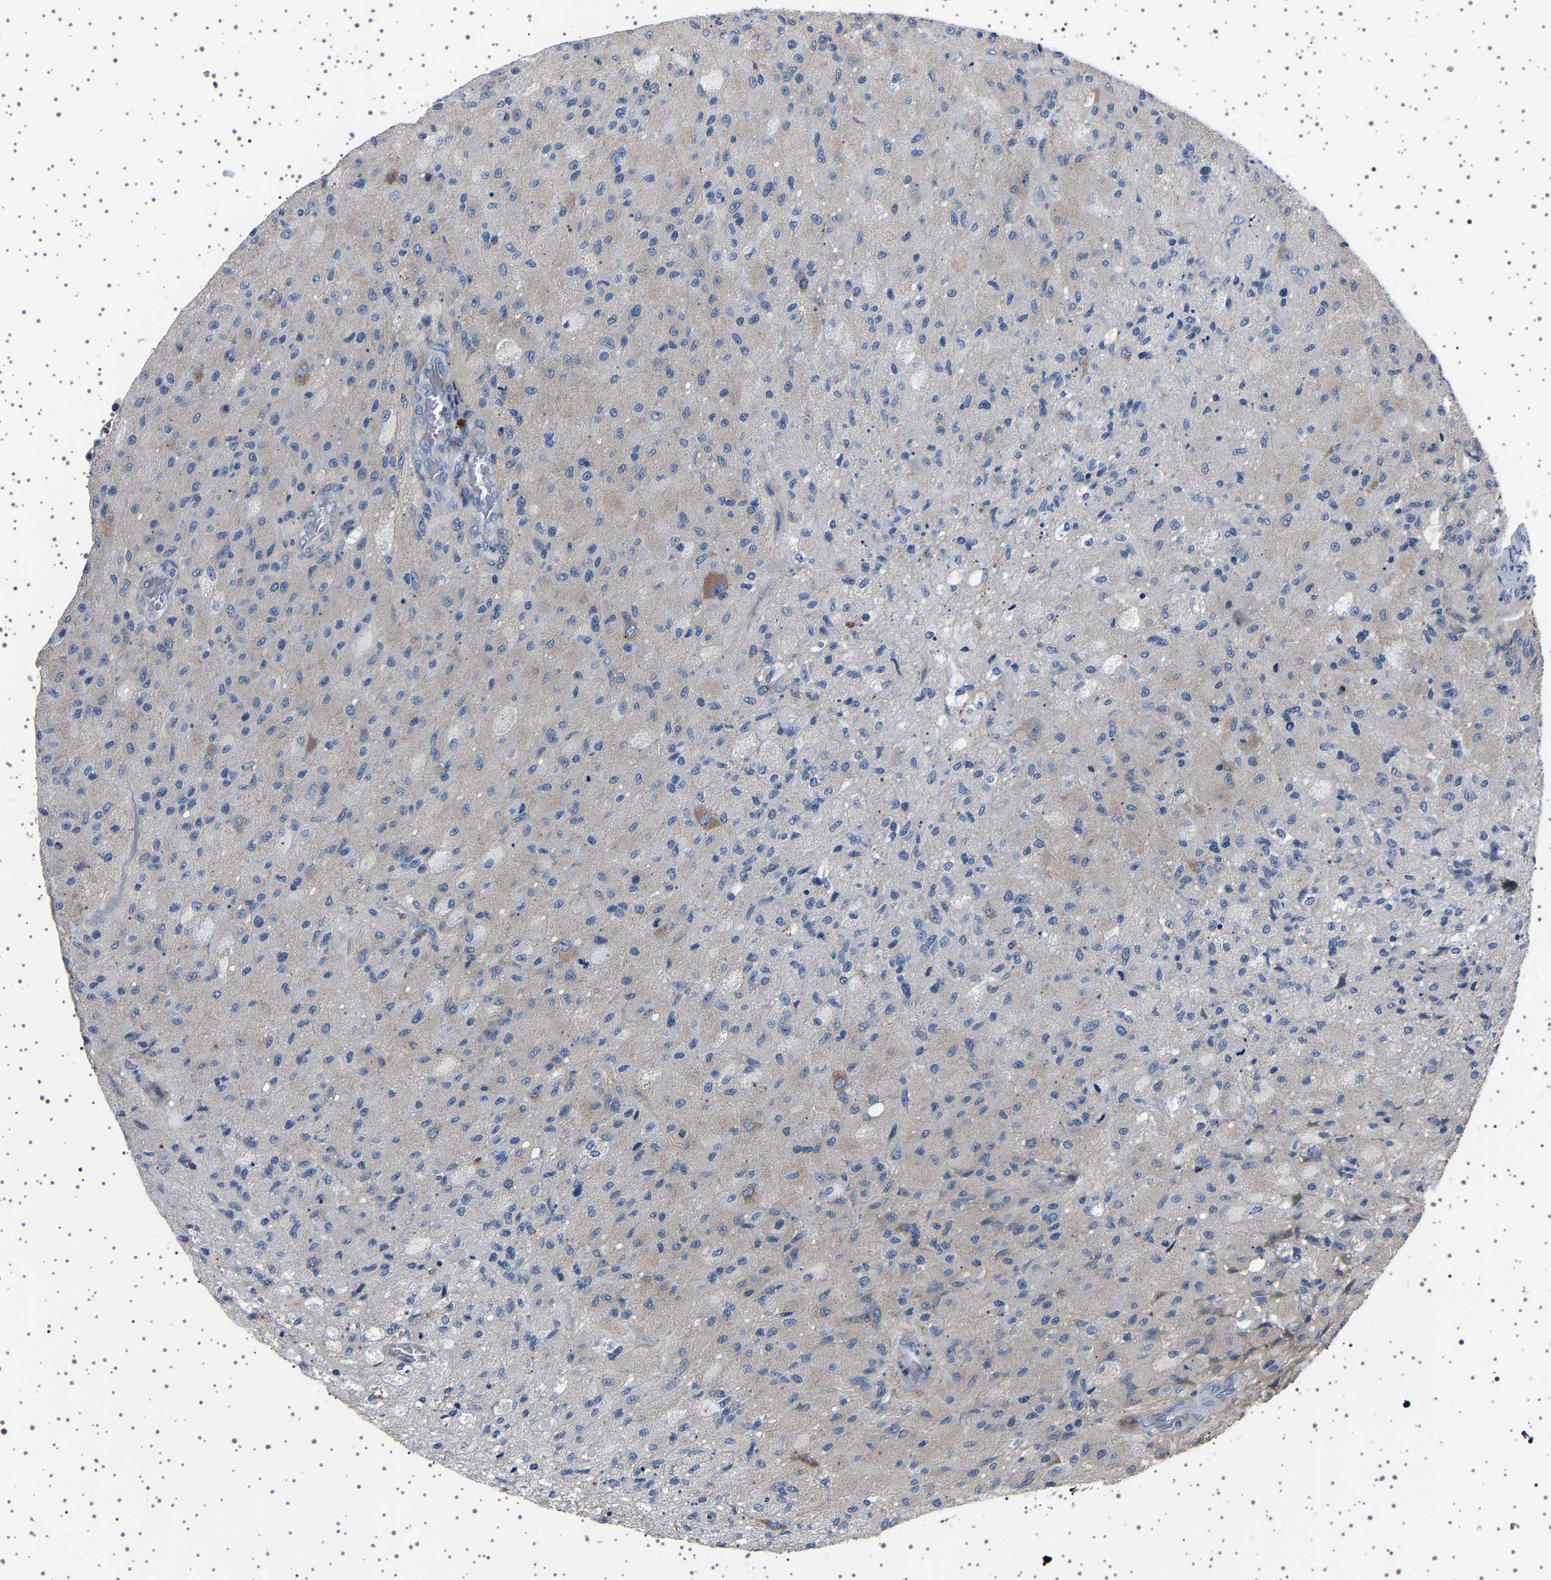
{"staining": {"intensity": "negative", "quantity": "none", "location": "none"}, "tissue": "glioma", "cell_type": "Tumor cells", "image_type": "cancer", "snomed": [{"axis": "morphology", "description": "Normal tissue, NOS"}, {"axis": "morphology", "description": "Glioma, malignant, High grade"}, {"axis": "topography", "description": "Cerebral cortex"}], "caption": "IHC micrograph of human malignant glioma (high-grade) stained for a protein (brown), which demonstrates no staining in tumor cells. (Stains: DAB (3,3'-diaminobenzidine) IHC with hematoxylin counter stain, Microscopy: brightfield microscopy at high magnification).", "gene": "PAK5", "patient": {"sex": "male", "age": 77}}